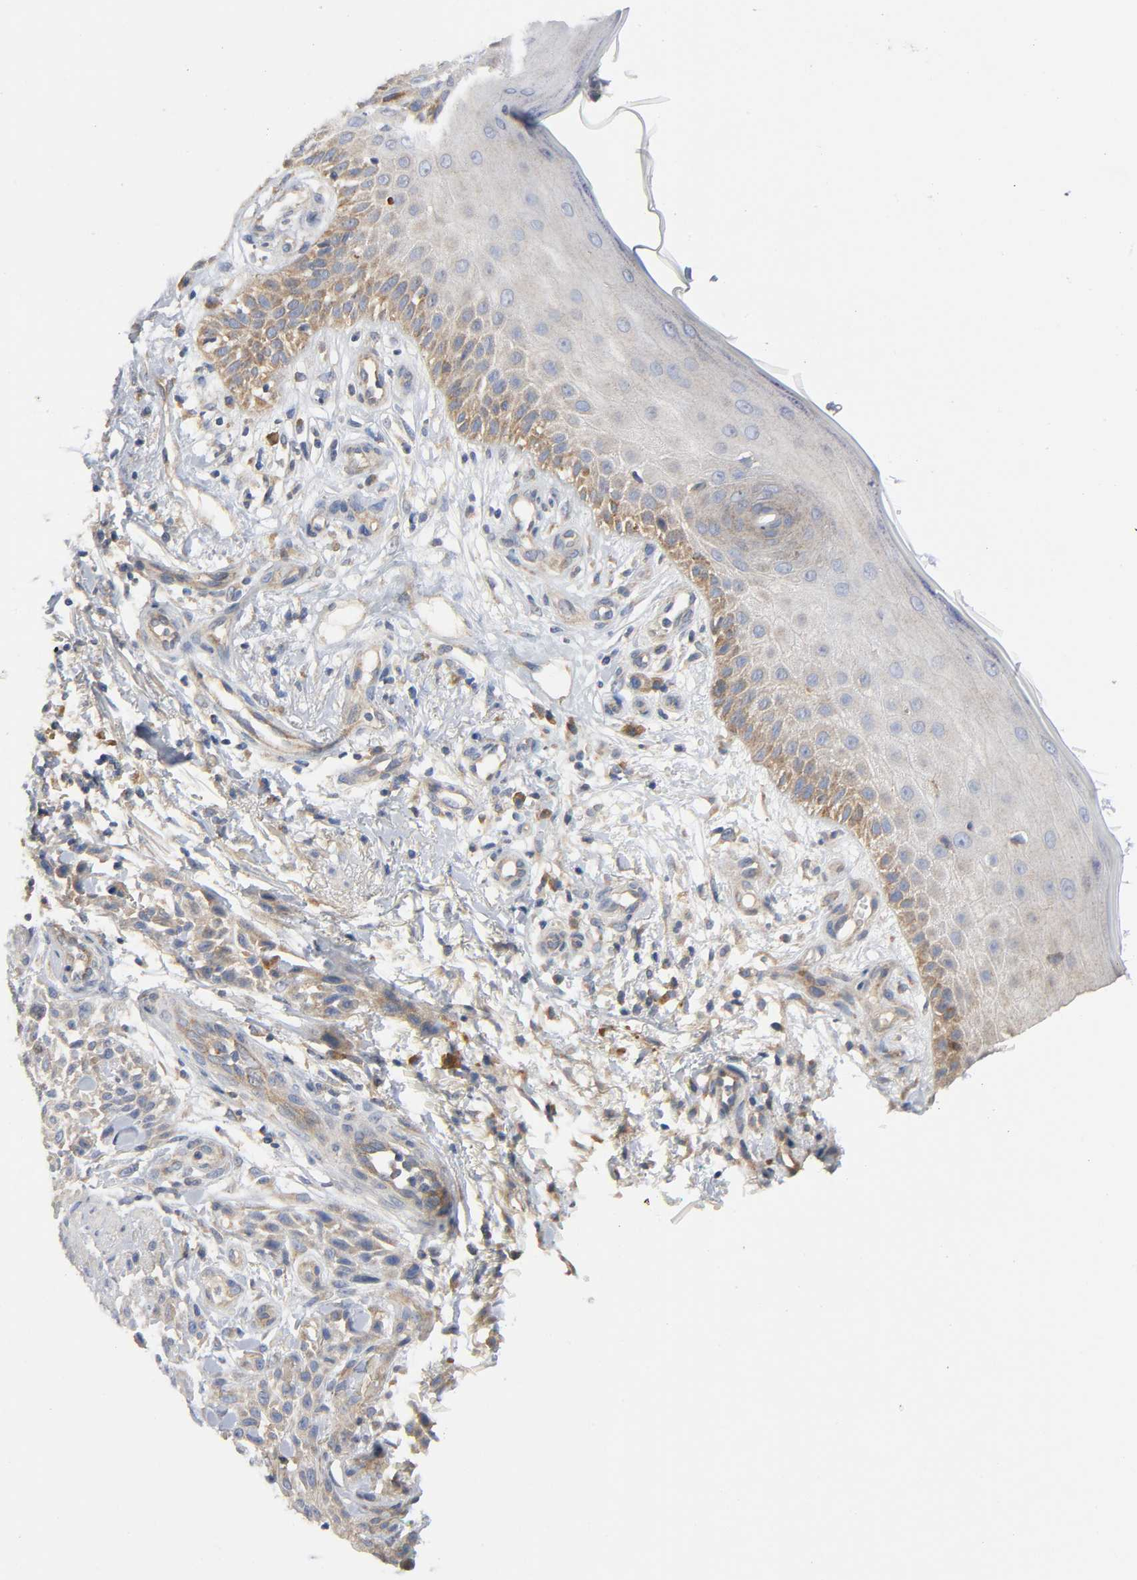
{"staining": {"intensity": "moderate", "quantity": ">75%", "location": "cytoplasmic/membranous"}, "tissue": "skin cancer", "cell_type": "Tumor cells", "image_type": "cancer", "snomed": [{"axis": "morphology", "description": "Squamous cell carcinoma, NOS"}, {"axis": "topography", "description": "Skin"}], "caption": "Immunohistochemistry histopathology image of human skin cancer (squamous cell carcinoma) stained for a protein (brown), which demonstrates medium levels of moderate cytoplasmic/membranous positivity in approximately >75% of tumor cells.", "gene": "HDAC6", "patient": {"sex": "female", "age": 42}}